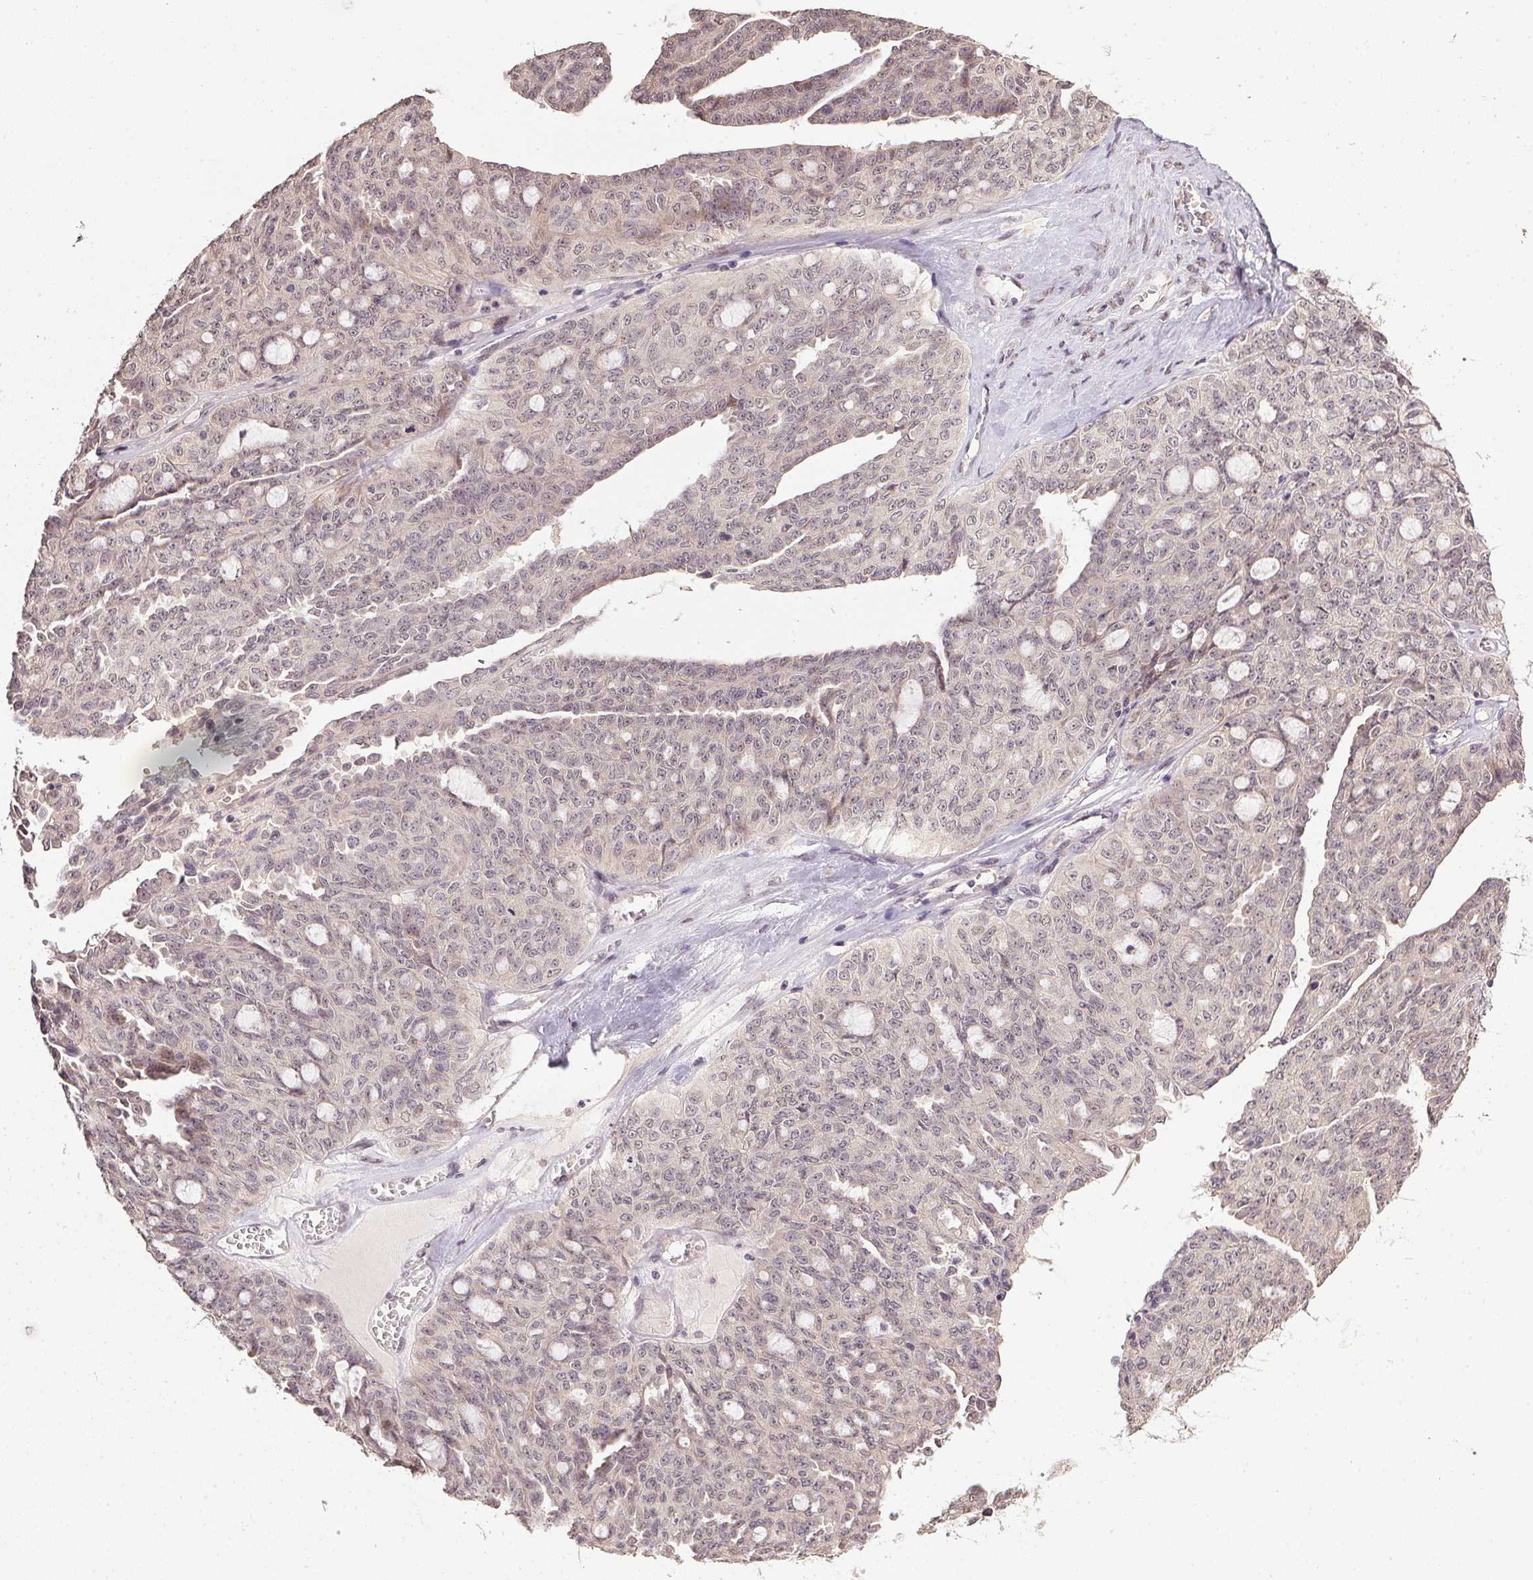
{"staining": {"intensity": "weak", "quantity": "<25%", "location": "cytoplasmic/membranous"}, "tissue": "ovarian cancer", "cell_type": "Tumor cells", "image_type": "cancer", "snomed": [{"axis": "morphology", "description": "Cystadenocarcinoma, serous, NOS"}, {"axis": "topography", "description": "Ovary"}], "caption": "The micrograph reveals no staining of tumor cells in ovarian cancer (serous cystadenocarcinoma).", "gene": "PPP4R4", "patient": {"sex": "female", "age": 71}}